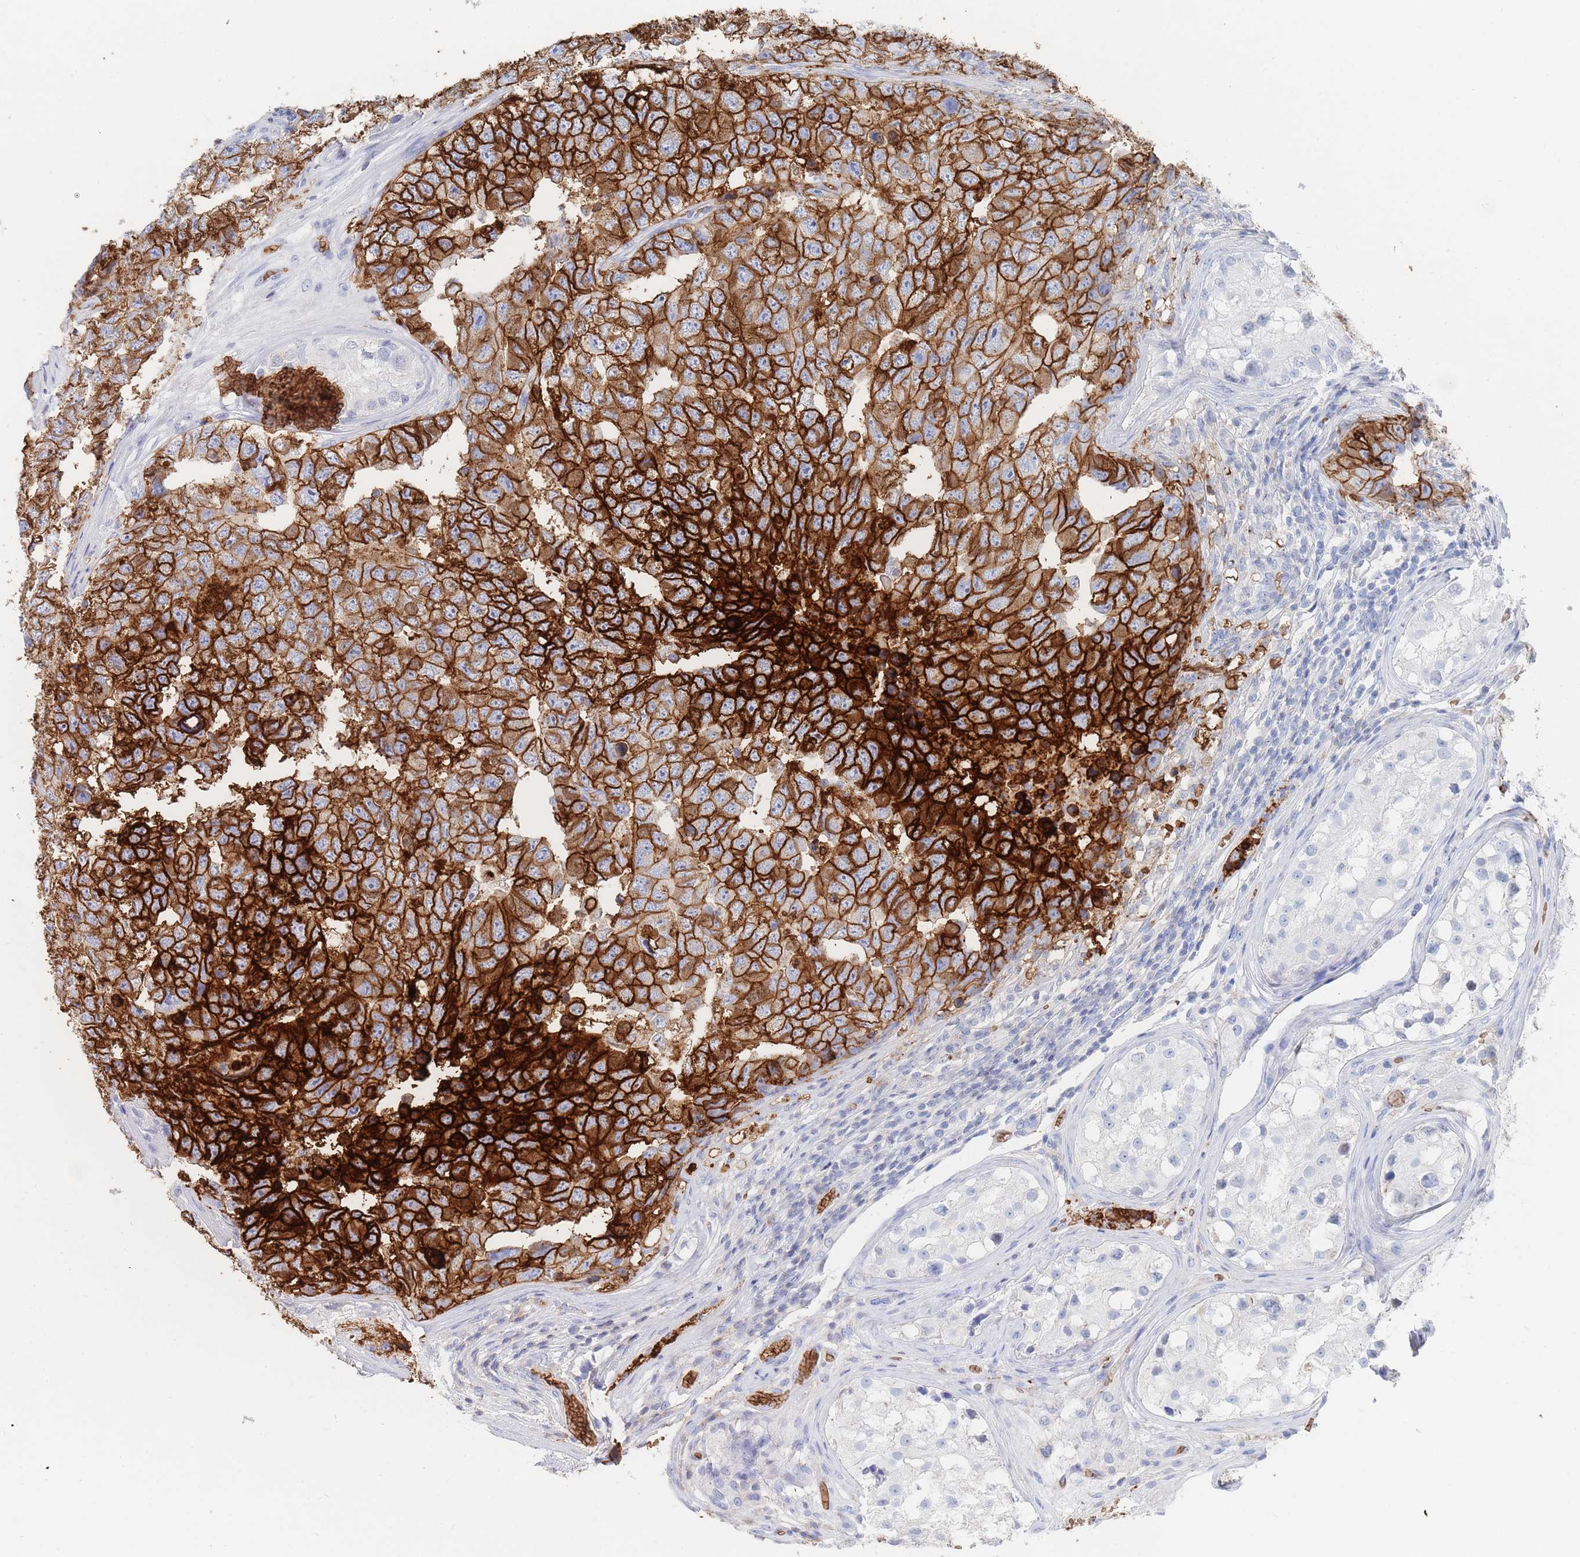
{"staining": {"intensity": "strong", "quantity": ">75%", "location": "cytoplasmic/membranous"}, "tissue": "testis cancer", "cell_type": "Tumor cells", "image_type": "cancer", "snomed": [{"axis": "morphology", "description": "Carcinoma, Embryonal, NOS"}, {"axis": "topography", "description": "Testis"}], "caption": "Immunohistochemical staining of human testis embryonal carcinoma demonstrates strong cytoplasmic/membranous protein expression in approximately >75% of tumor cells. The protein of interest is stained brown, and the nuclei are stained in blue (DAB (3,3'-diaminobenzidine) IHC with brightfield microscopy, high magnification).", "gene": "SLC2A1", "patient": {"sex": "male", "age": 25}}